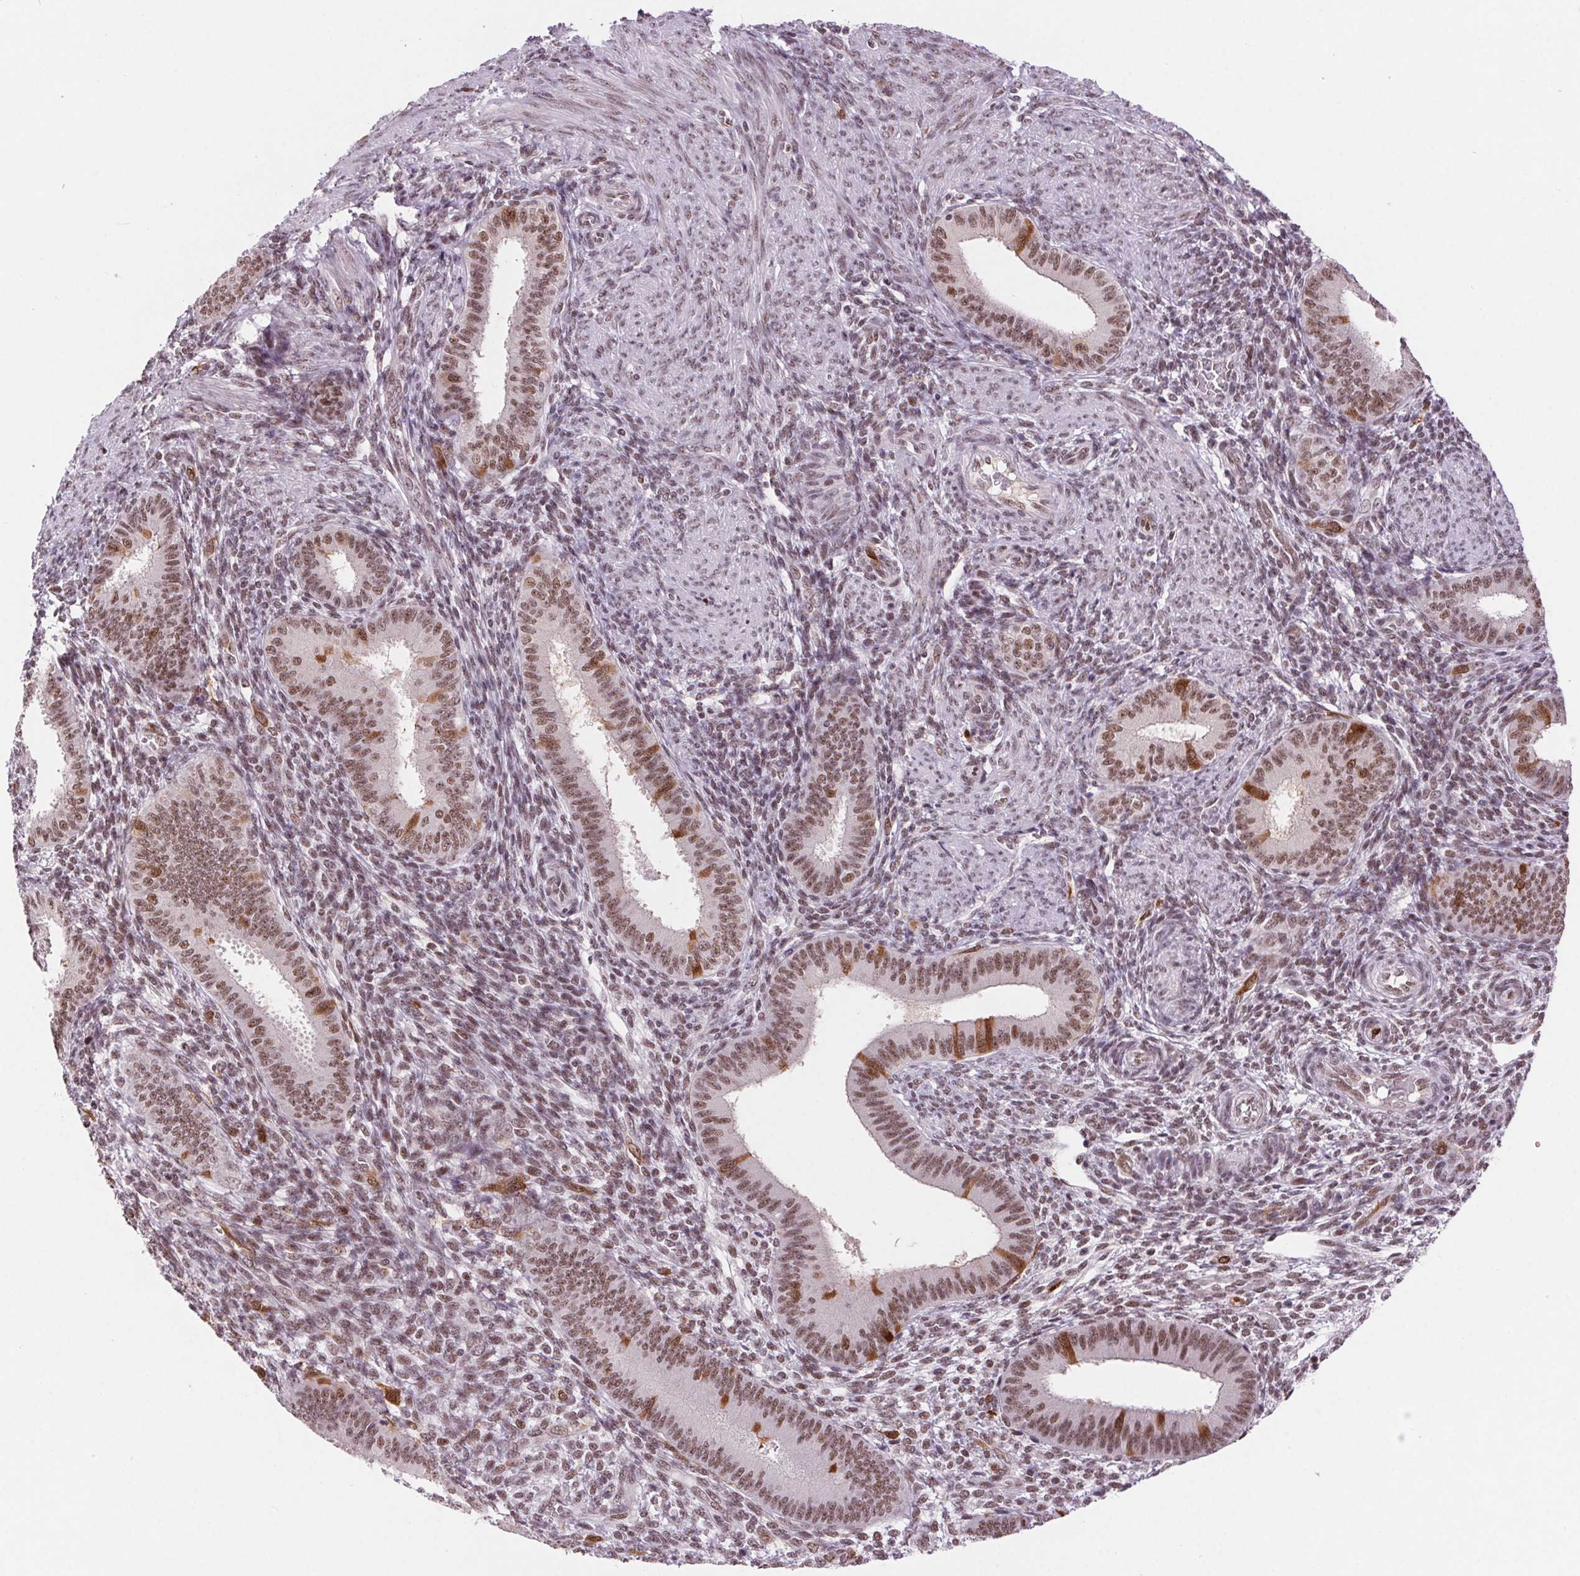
{"staining": {"intensity": "weak", "quantity": "25%-75%", "location": "nuclear"}, "tissue": "endometrium", "cell_type": "Cells in endometrial stroma", "image_type": "normal", "snomed": [{"axis": "morphology", "description": "Normal tissue, NOS"}, {"axis": "topography", "description": "Endometrium"}], "caption": "Immunohistochemistry photomicrograph of normal endometrium: endometrium stained using immunohistochemistry shows low levels of weak protein expression localized specifically in the nuclear of cells in endometrial stroma, appearing as a nuclear brown color.", "gene": "CD2BP2", "patient": {"sex": "female", "age": 39}}